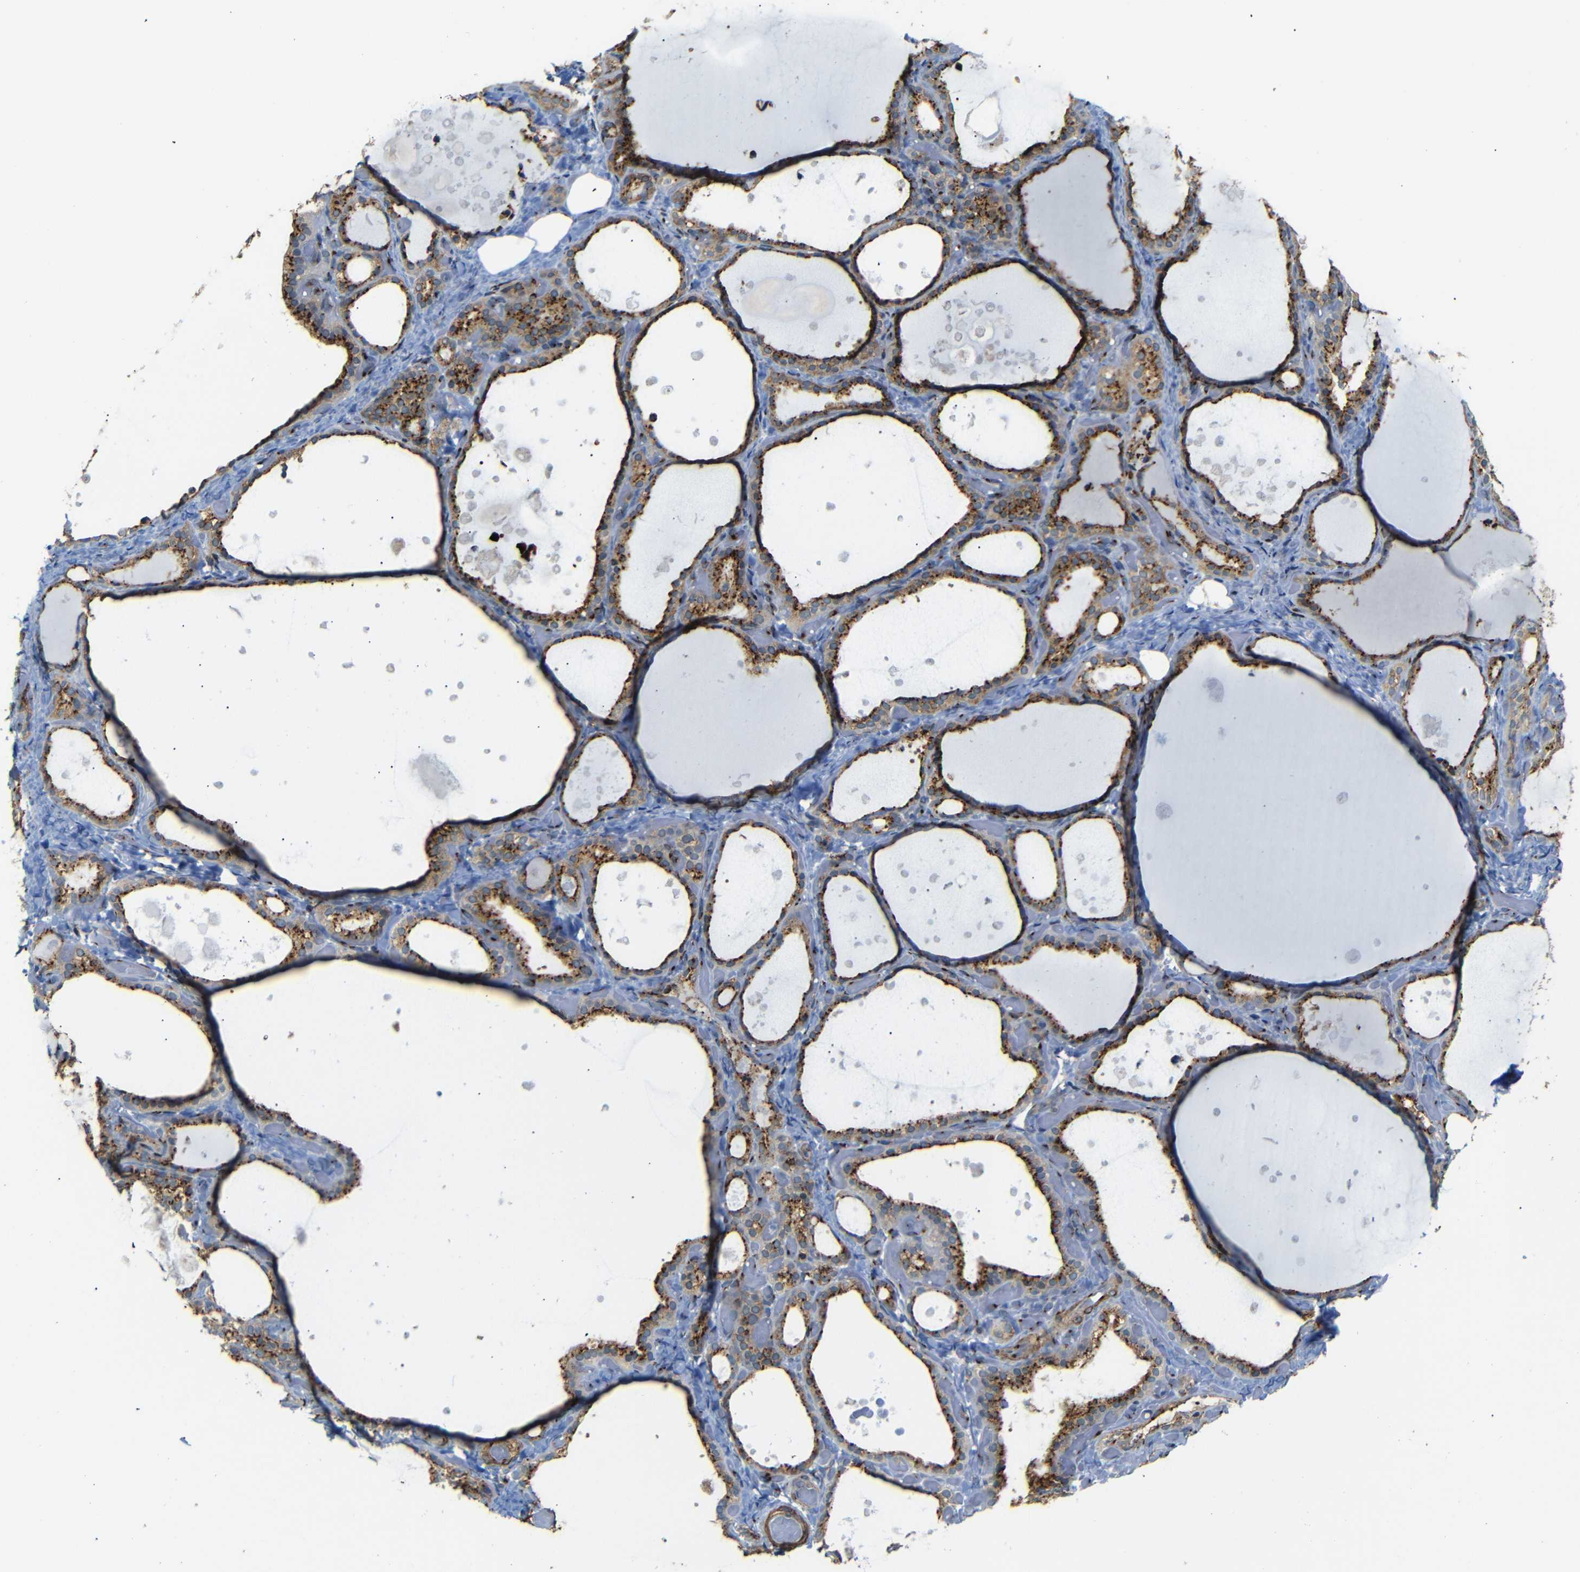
{"staining": {"intensity": "strong", "quantity": ">75%", "location": "cytoplasmic/membranous"}, "tissue": "thyroid gland", "cell_type": "Glandular cells", "image_type": "normal", "snomed": [{"axis": "morphology", "description": "Normal tissue, NOS"}, {"axis": "topography", "description": "Thyroid gland"}], "caption": "Protein analysis of unremarkable thyroid gland demonstrates strong cytoplasmic/membranous staining in about >75% of glandular cells. (Brightfield microscopy of DAB IHC at high magnification).", "gene": "TGOLN2", "patient": {"sex": "female", "age": 44}}